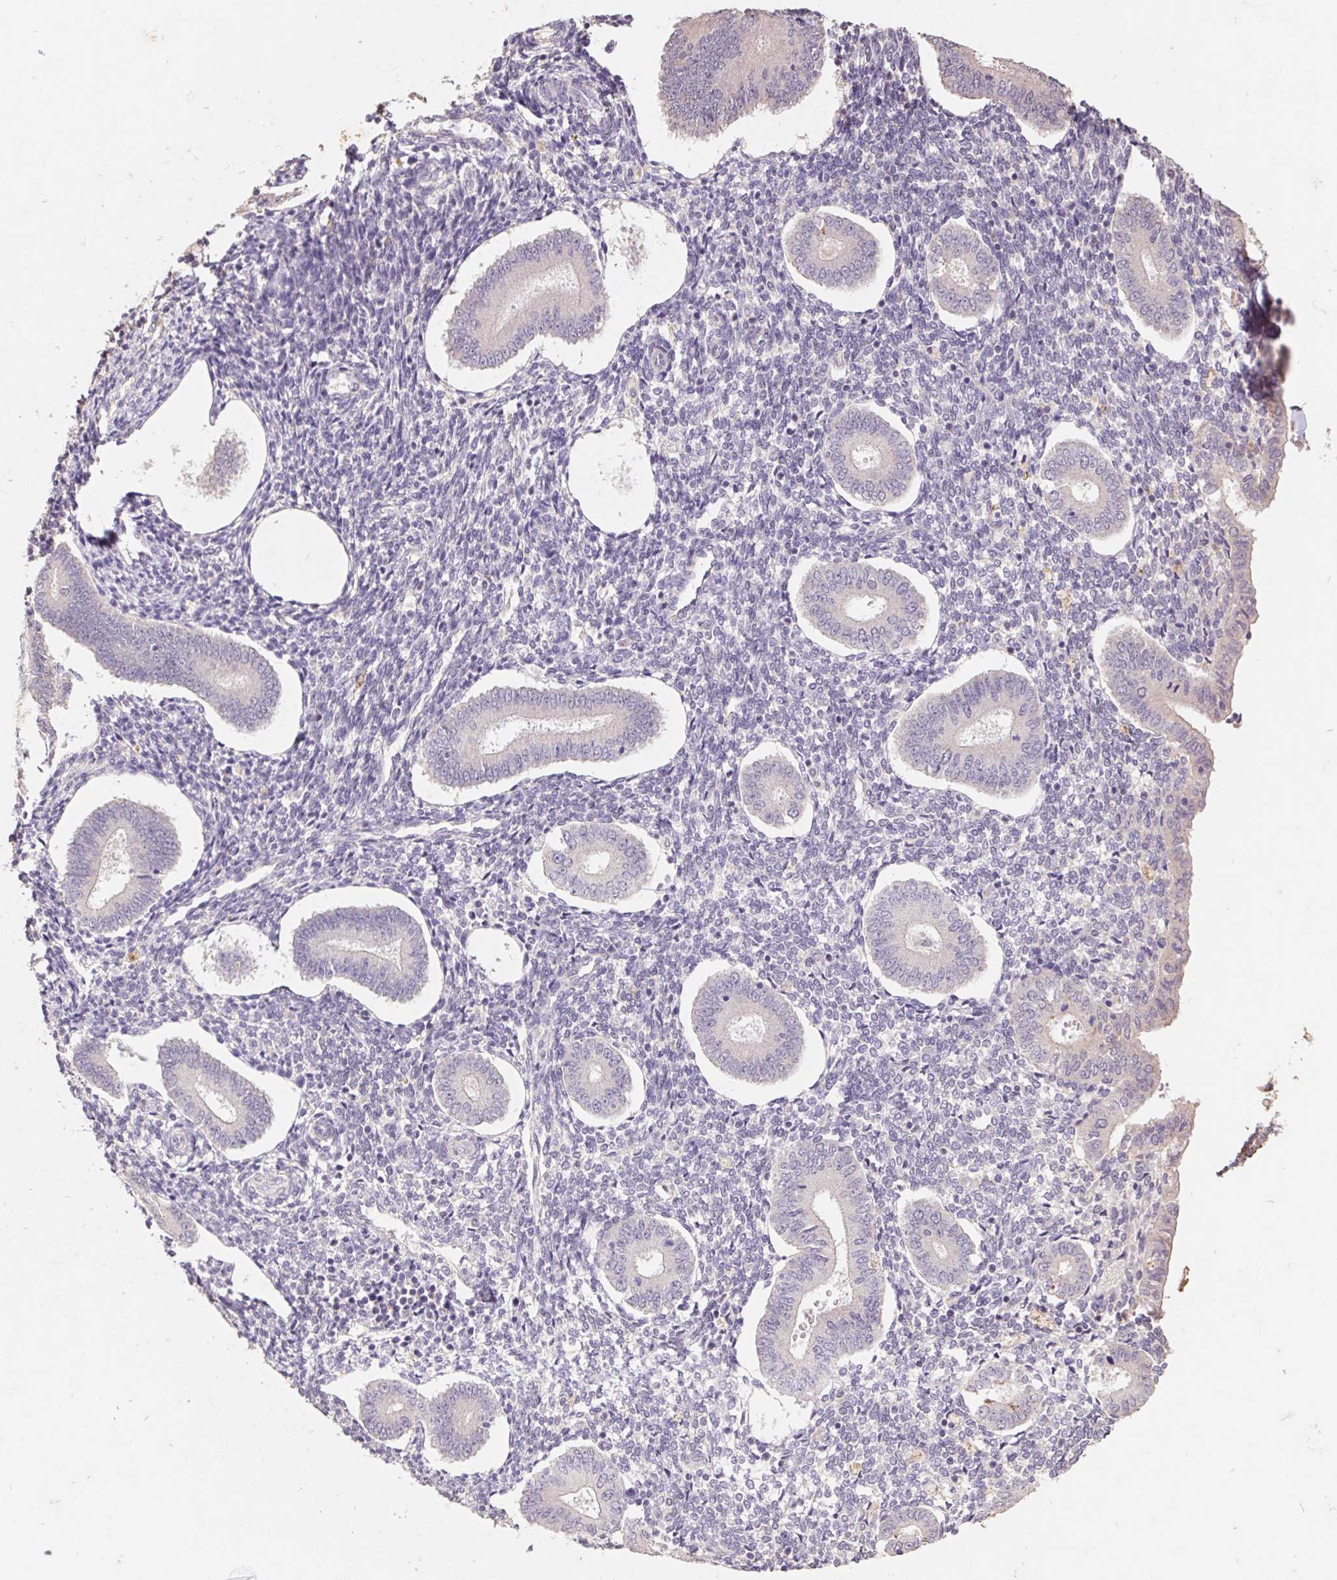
{"staining": {"intensity": "negative", "quantity": "none", "location": "none"}, "tissue": "endometrium", "cell_type": "Cells in endometrial stroma", "image_type": "normal", "snomed": [{"axis": "morphology", "description": "Normal tissue, NOS"}, {"axis": "topography", "description": "Endometrium"}], "caption": "This is a photomicrograph of immunohistochemistry staining of unremarkable endometrium, which shows no staining in cells in endometrial stroma. (DAB immunohistochemistry visualized using brightfield microscopy, high magnification).", "gene": "GRM2", "patient": {"sex": "female", "age": 40}}